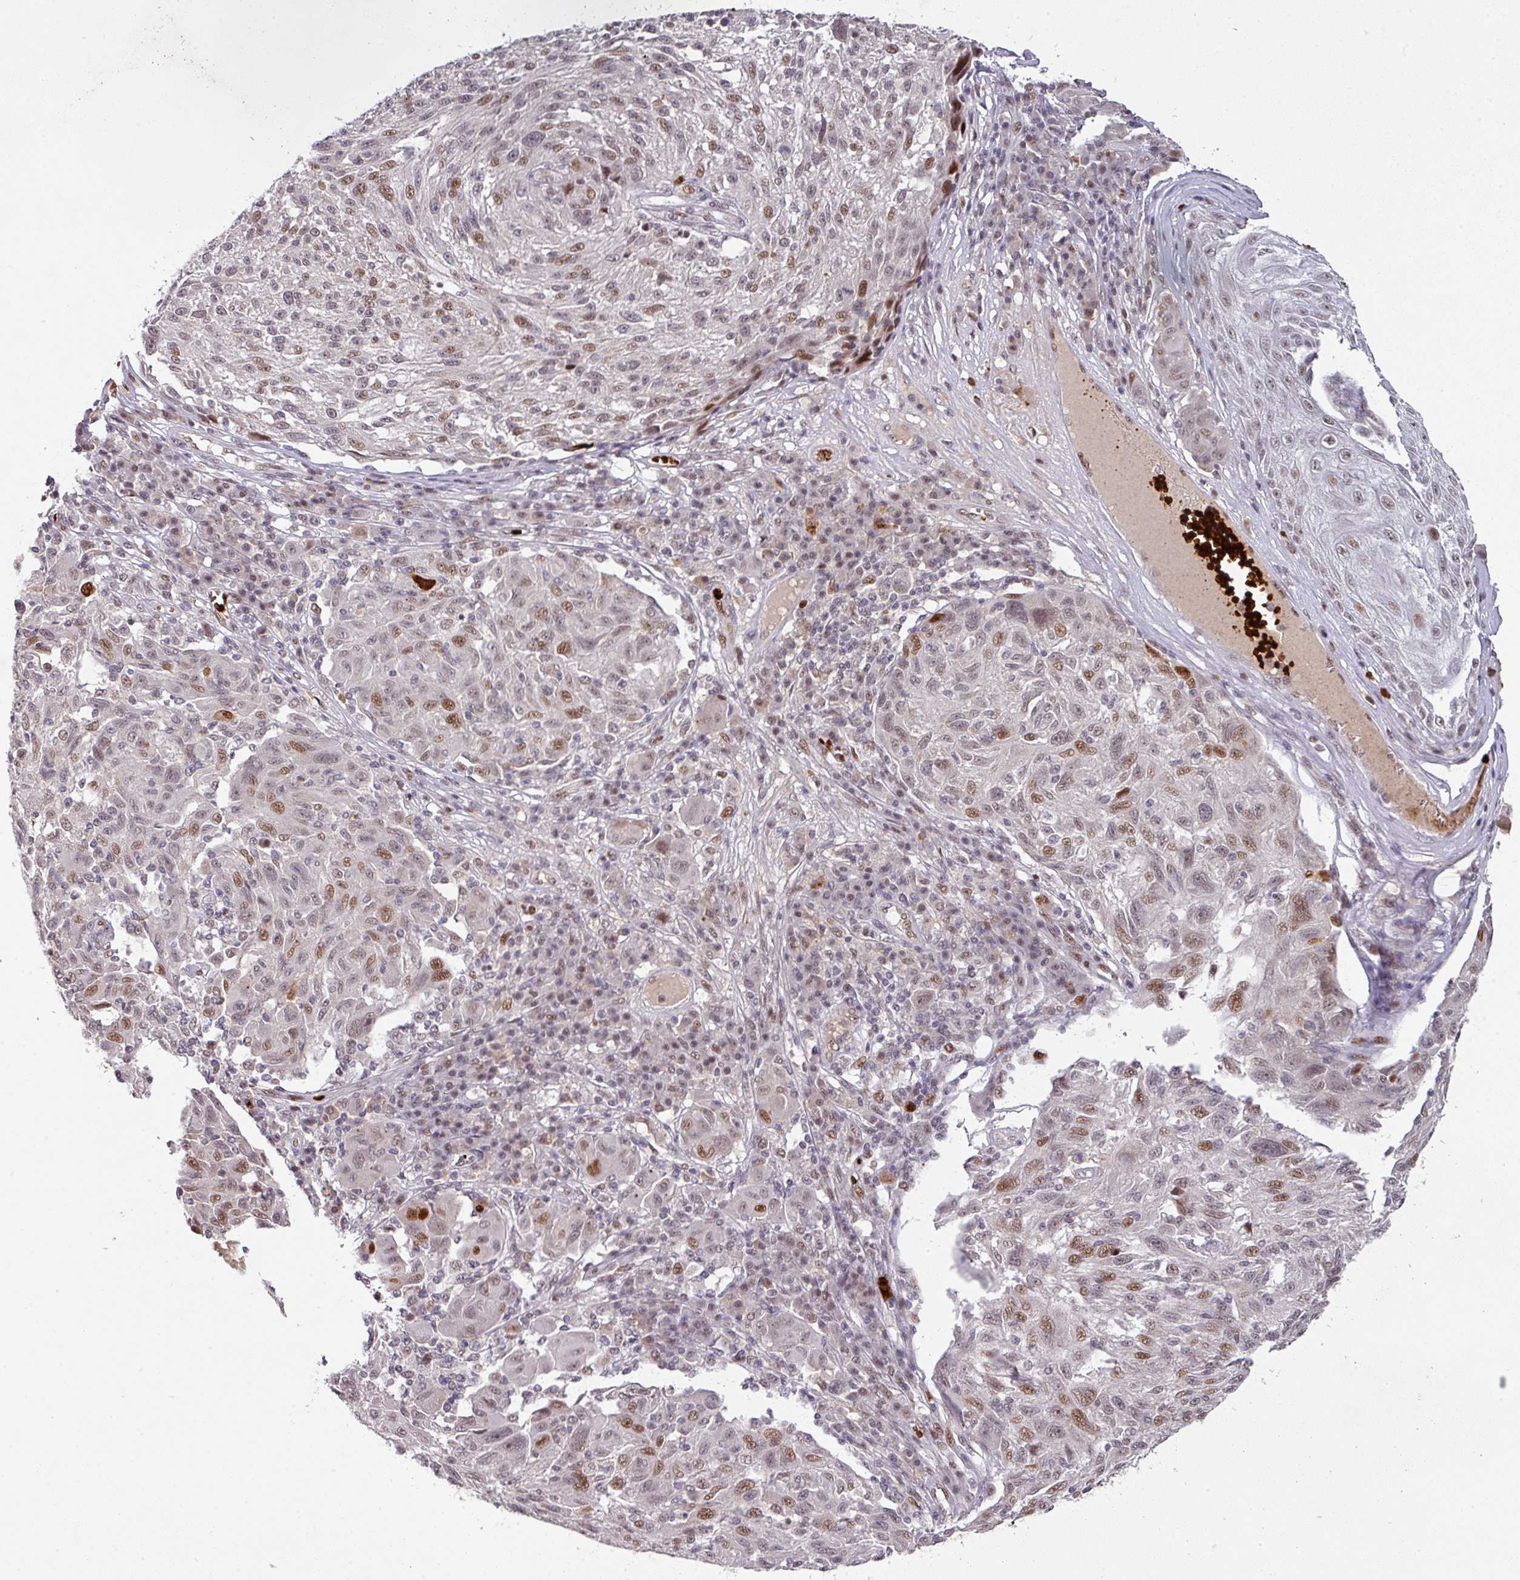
{"staining": {"intensity": "moderate", "quantity": "<25%", "location": "nuclear"}, "tissue": "melanoma", "cell_type": "Tumor cells", "image_type": "cancer", "snomed": [{"axis": "morphology", "description": "Malignant melanoma, NOS"}, {"axis": "topography", "description": "Skin"}], "caption": "Malignant melanoma stained with a protein marker shows moderate staining in tumor cells.", "gene": "NEIL1", "patient": {"sex": "male", "age": 53}}